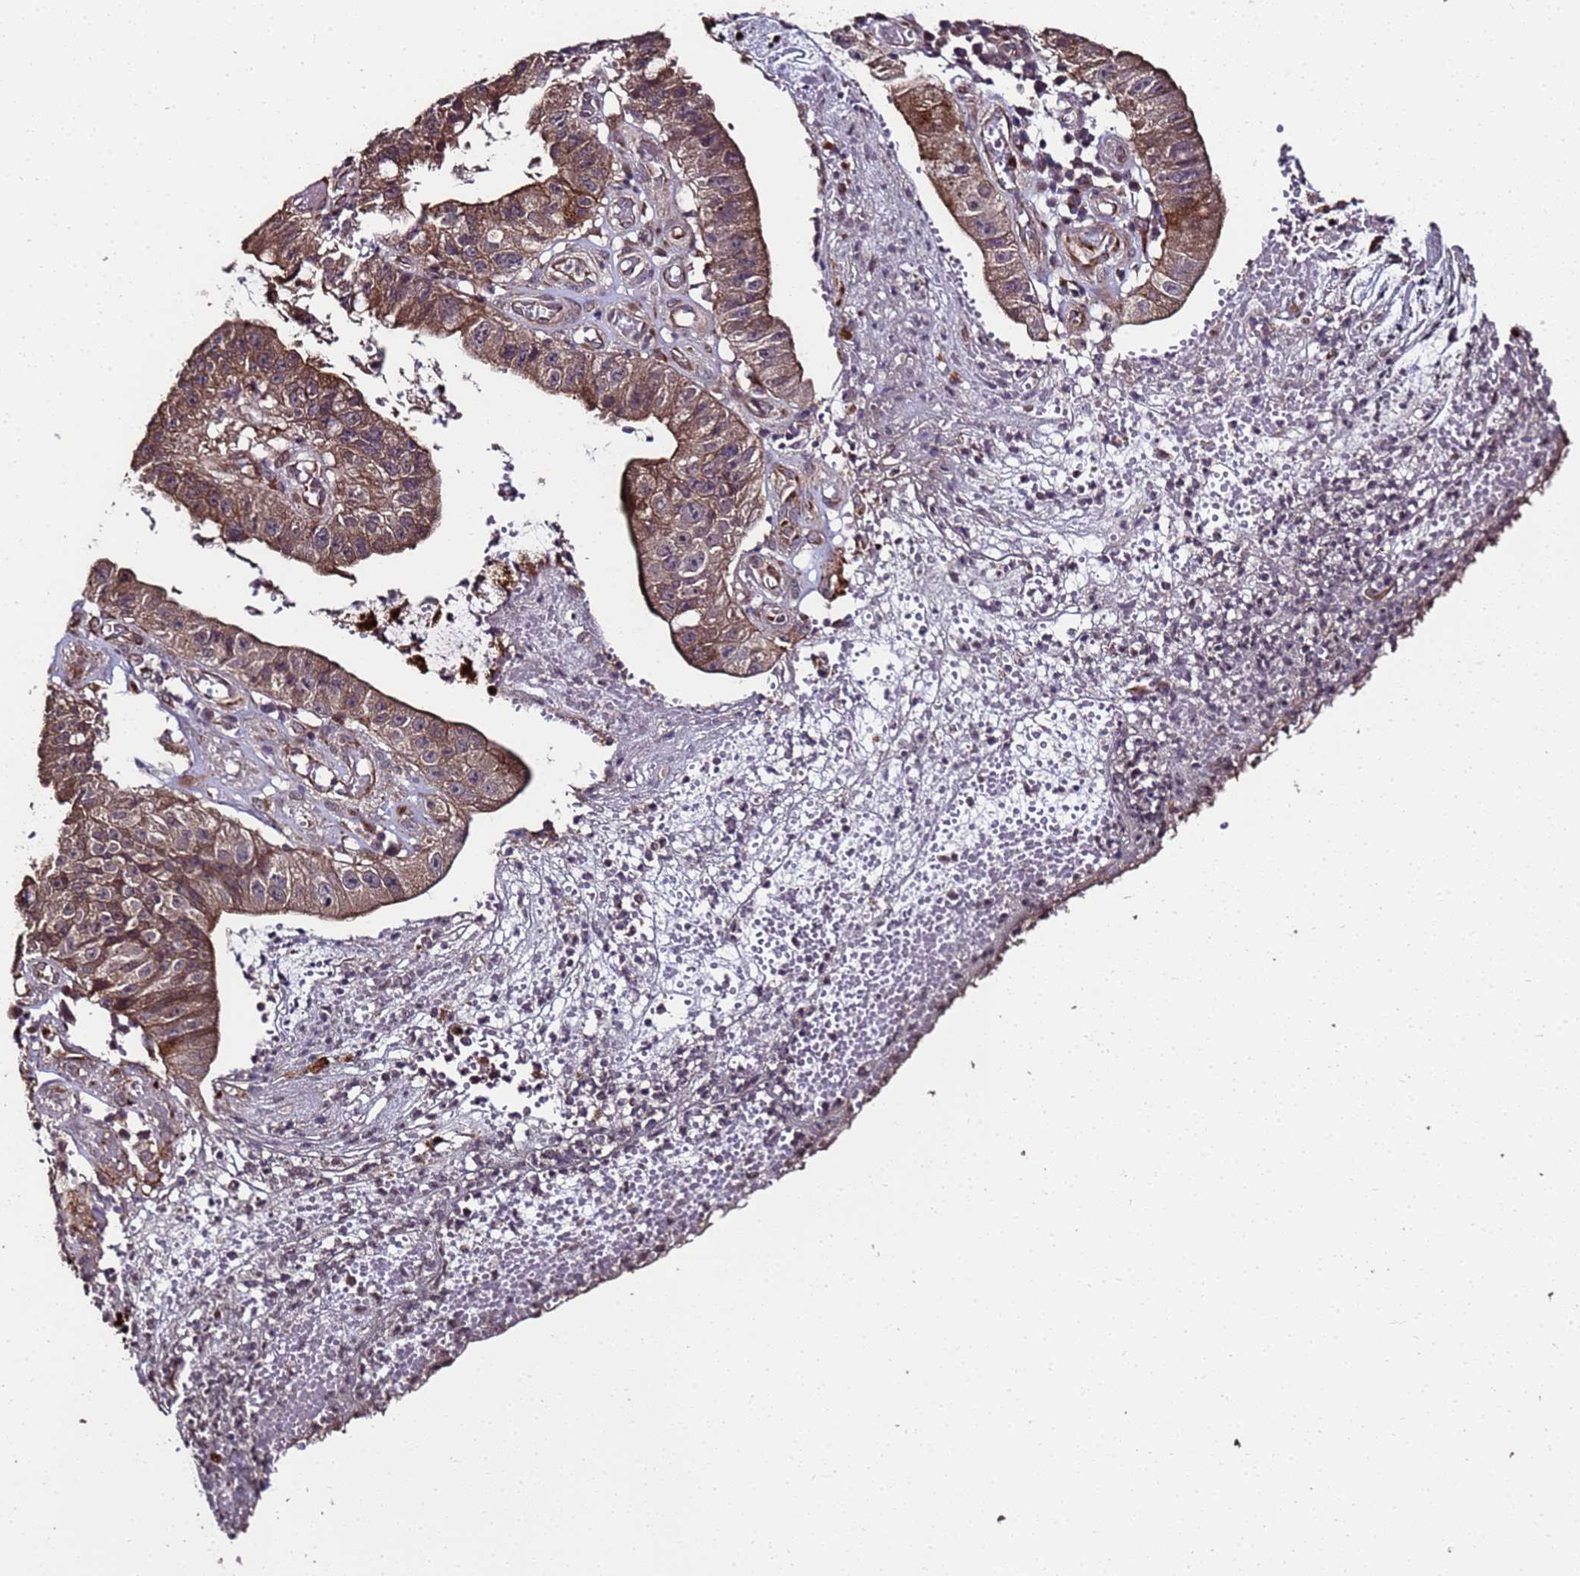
{"staining": {"intensity": "moderate", "quantity": ">75%", "location": "cytoplasmic/membranous"}, "tissue": "stomach cancer", "cell_type": "Tumor cells", "image_type": "cancer", "snomed": [{"axis": "morphology", "description": "Adenocarcinoma, NOS"}, {"axis": "topography", "description": "Stomach"}], "caption": "Brown immunohistochemical staining in stomach cancer (adenocarcinoma) exhibits moderate cytoplasmic/membranous staining in about >75% of tumor cells.", "gene": "PRODH", "patient": {"sex": "male", "age": 59}}